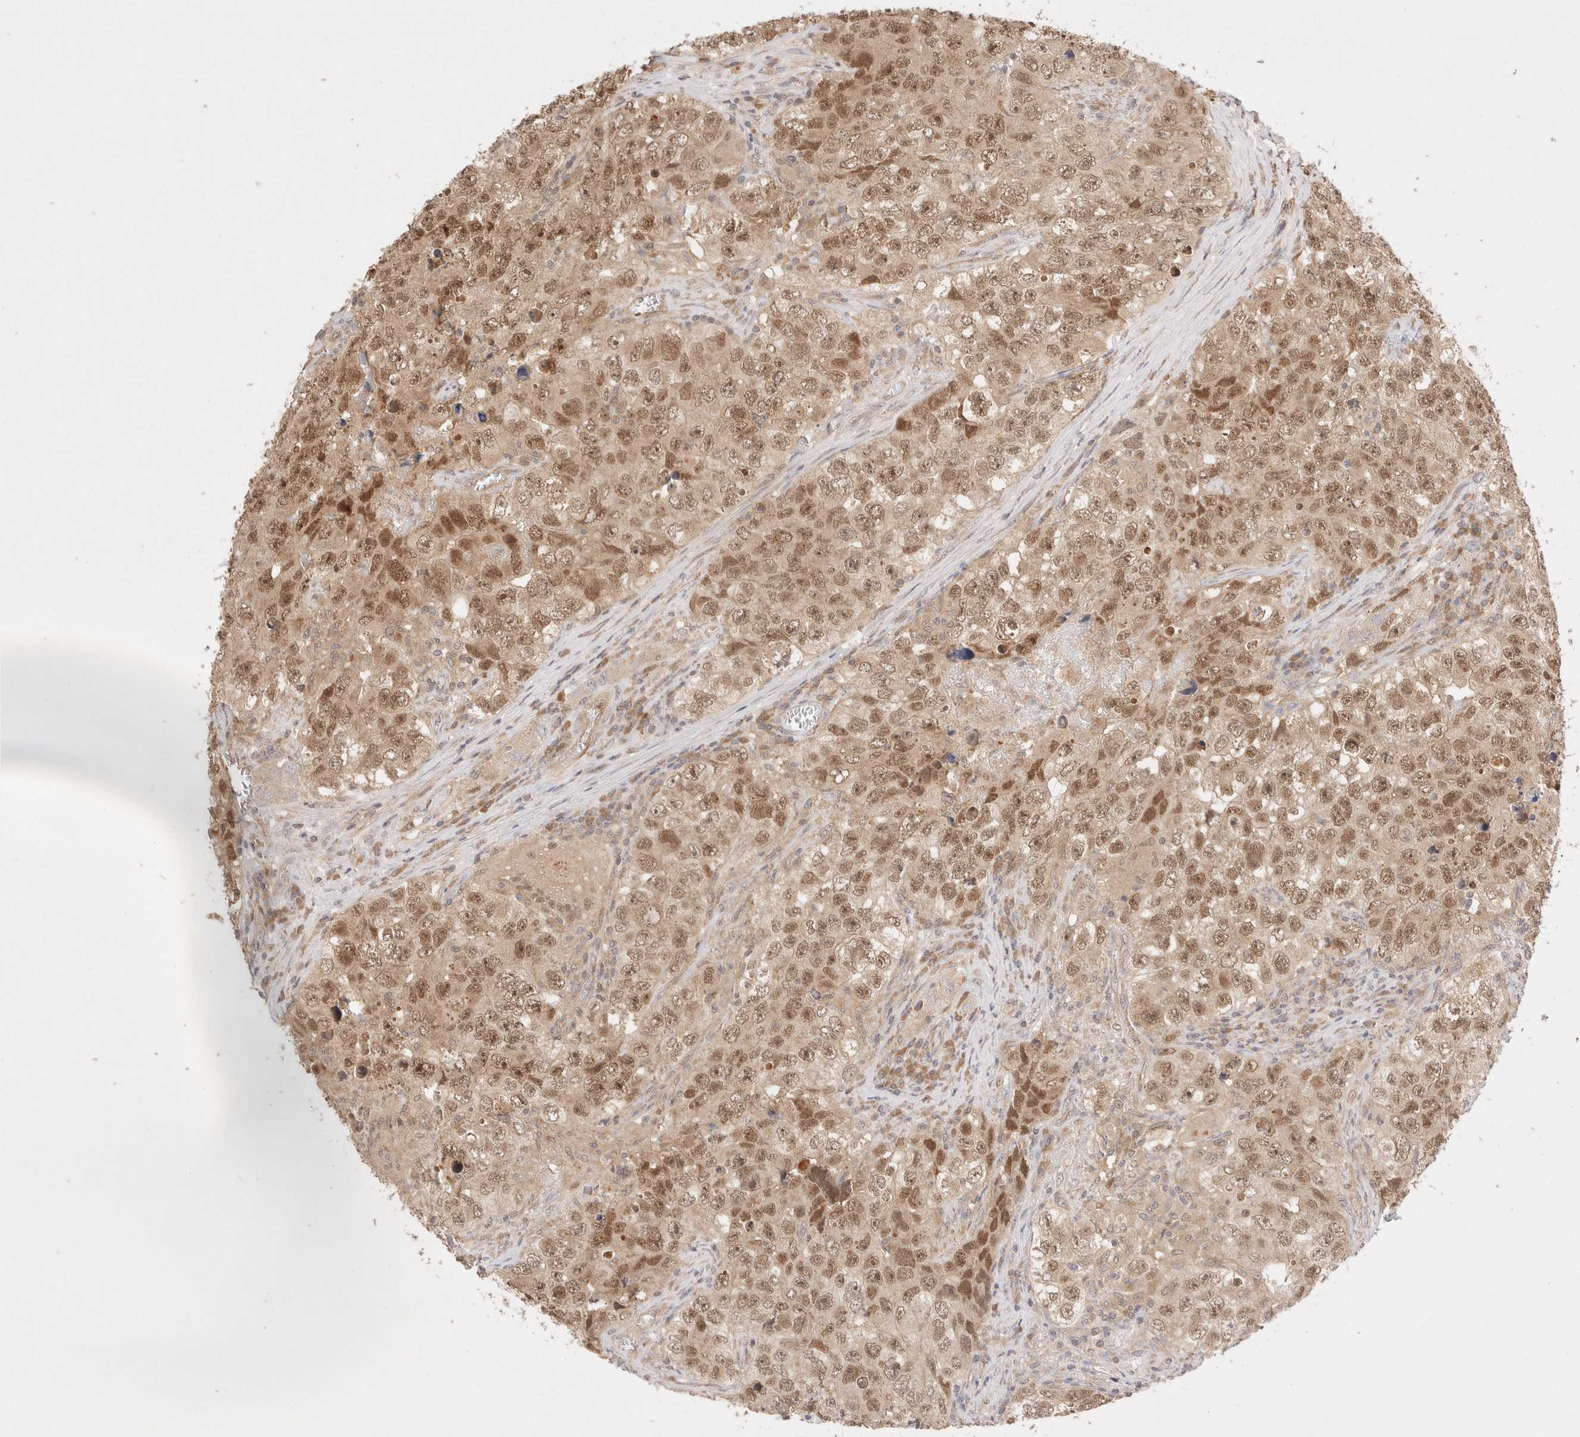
{"staining": {"intensity": "moderate", "quantity": ">75%", "location": "cytoplasmic/membranous,nuclear"}, "tissue": "testis cancer", "cell_type": "Tumor cells", "image_type": "cancer", "snomed": [{"axis": "morphology", "description": "Seminoma, NOS"}, {"axis": "morphology", "description": "Carcinoma, Embryonal, NOS"}, {"axis": "topography", "description": "Testis"}], "caption": "A photomicrograph showing moderate cytoplasmic/membranous and nuclear staining in about >75% of tumor cells in testis cancer, as visualized by brown immunohistochemical staining.", "gene": "CARNMT1", "patient": {"sex": "male", "age": 43}}